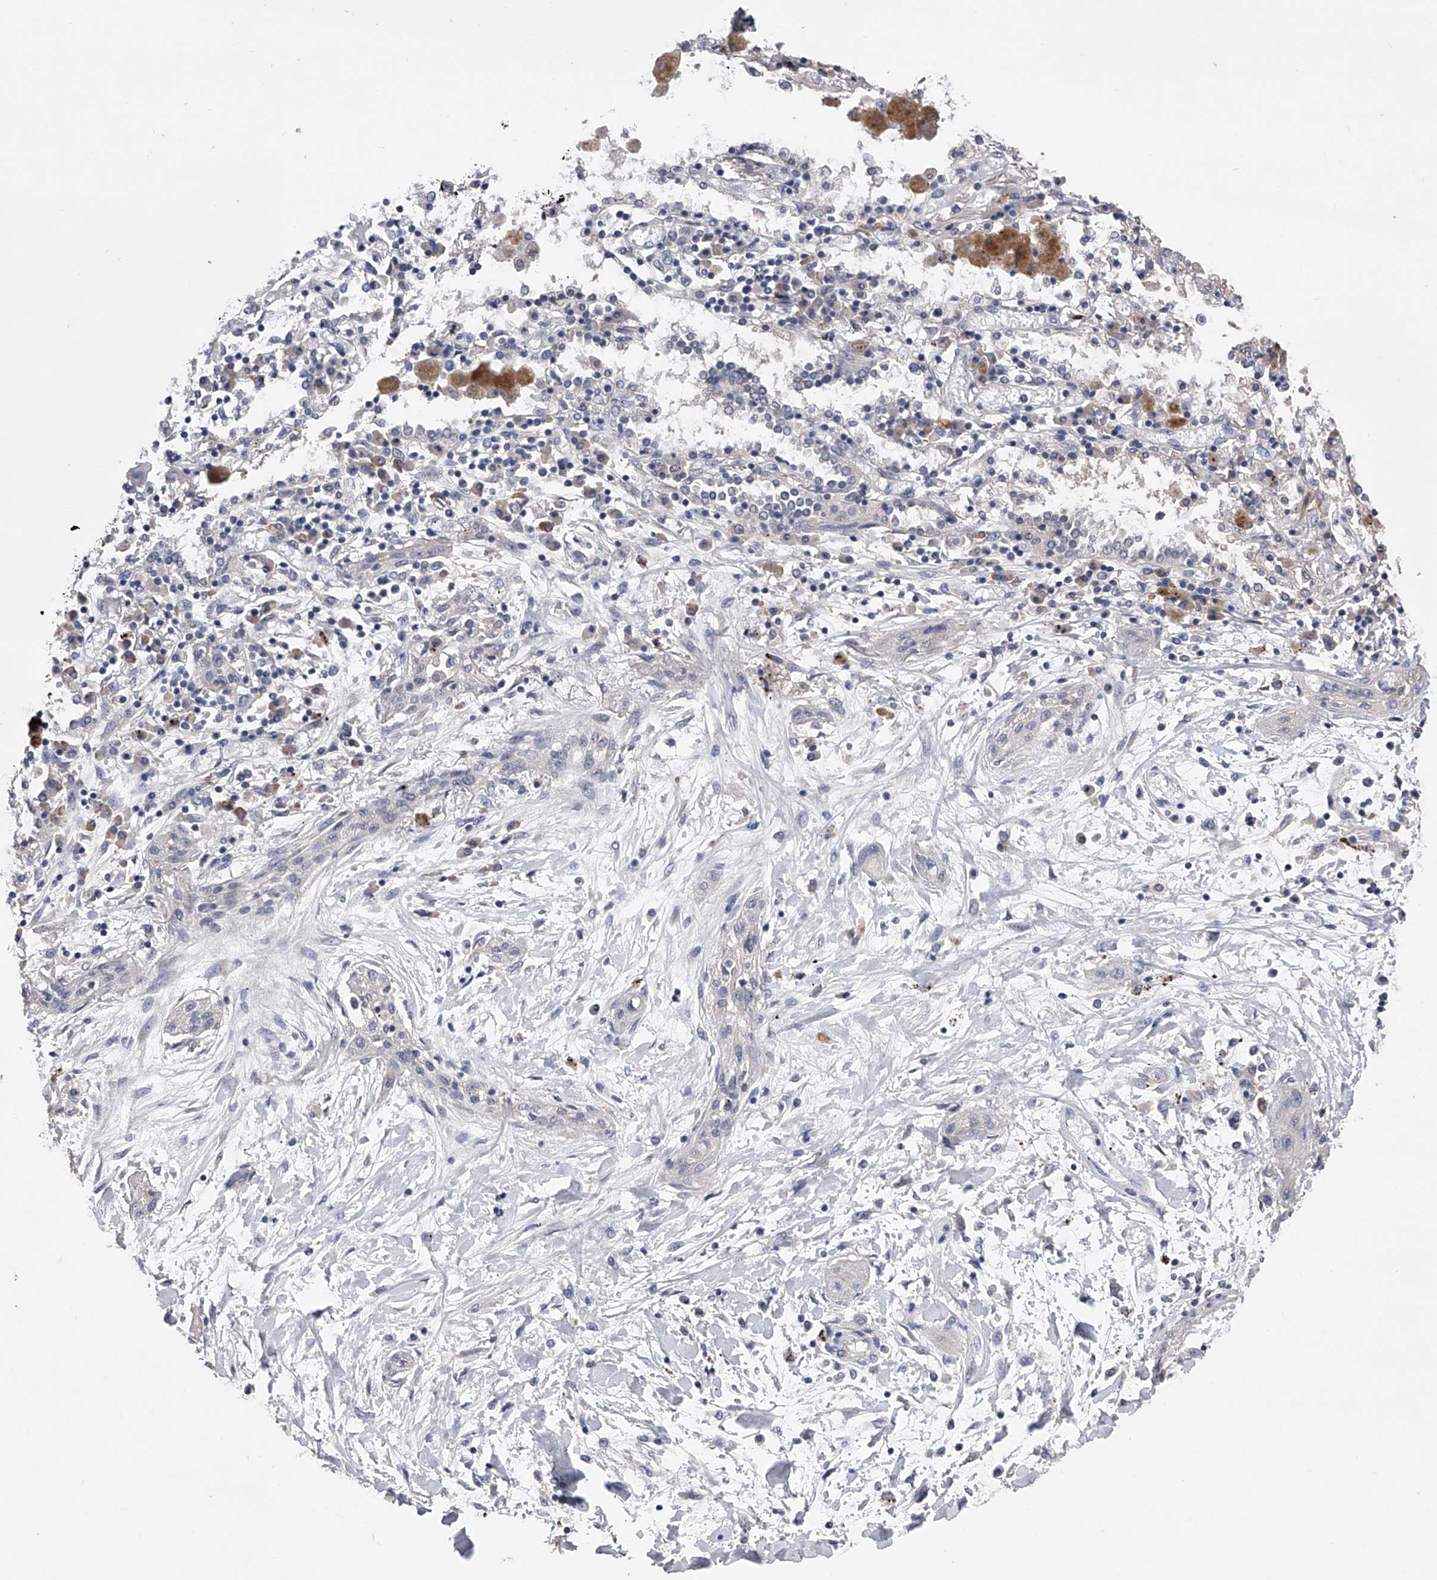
{"staining": {"intensity": "negative", "quantity": "none", "location": "none"}, "tissue": "lung cancer", "cell_type": "Tumor cells", "image_type": "cancer", "snomed": [{"axis": "morphology", "description": "Squamous cell carcinoma, NOS"}, {"axis": "topography", "description": "Lung"}], "caption": "Immunohistochemistry (IHC) of lung cancer (squamous cell carcinoma) reveals no positivity in tumor cells.", "gene": "ZNF343", "patient": {"sex": "female", "age": 47}}